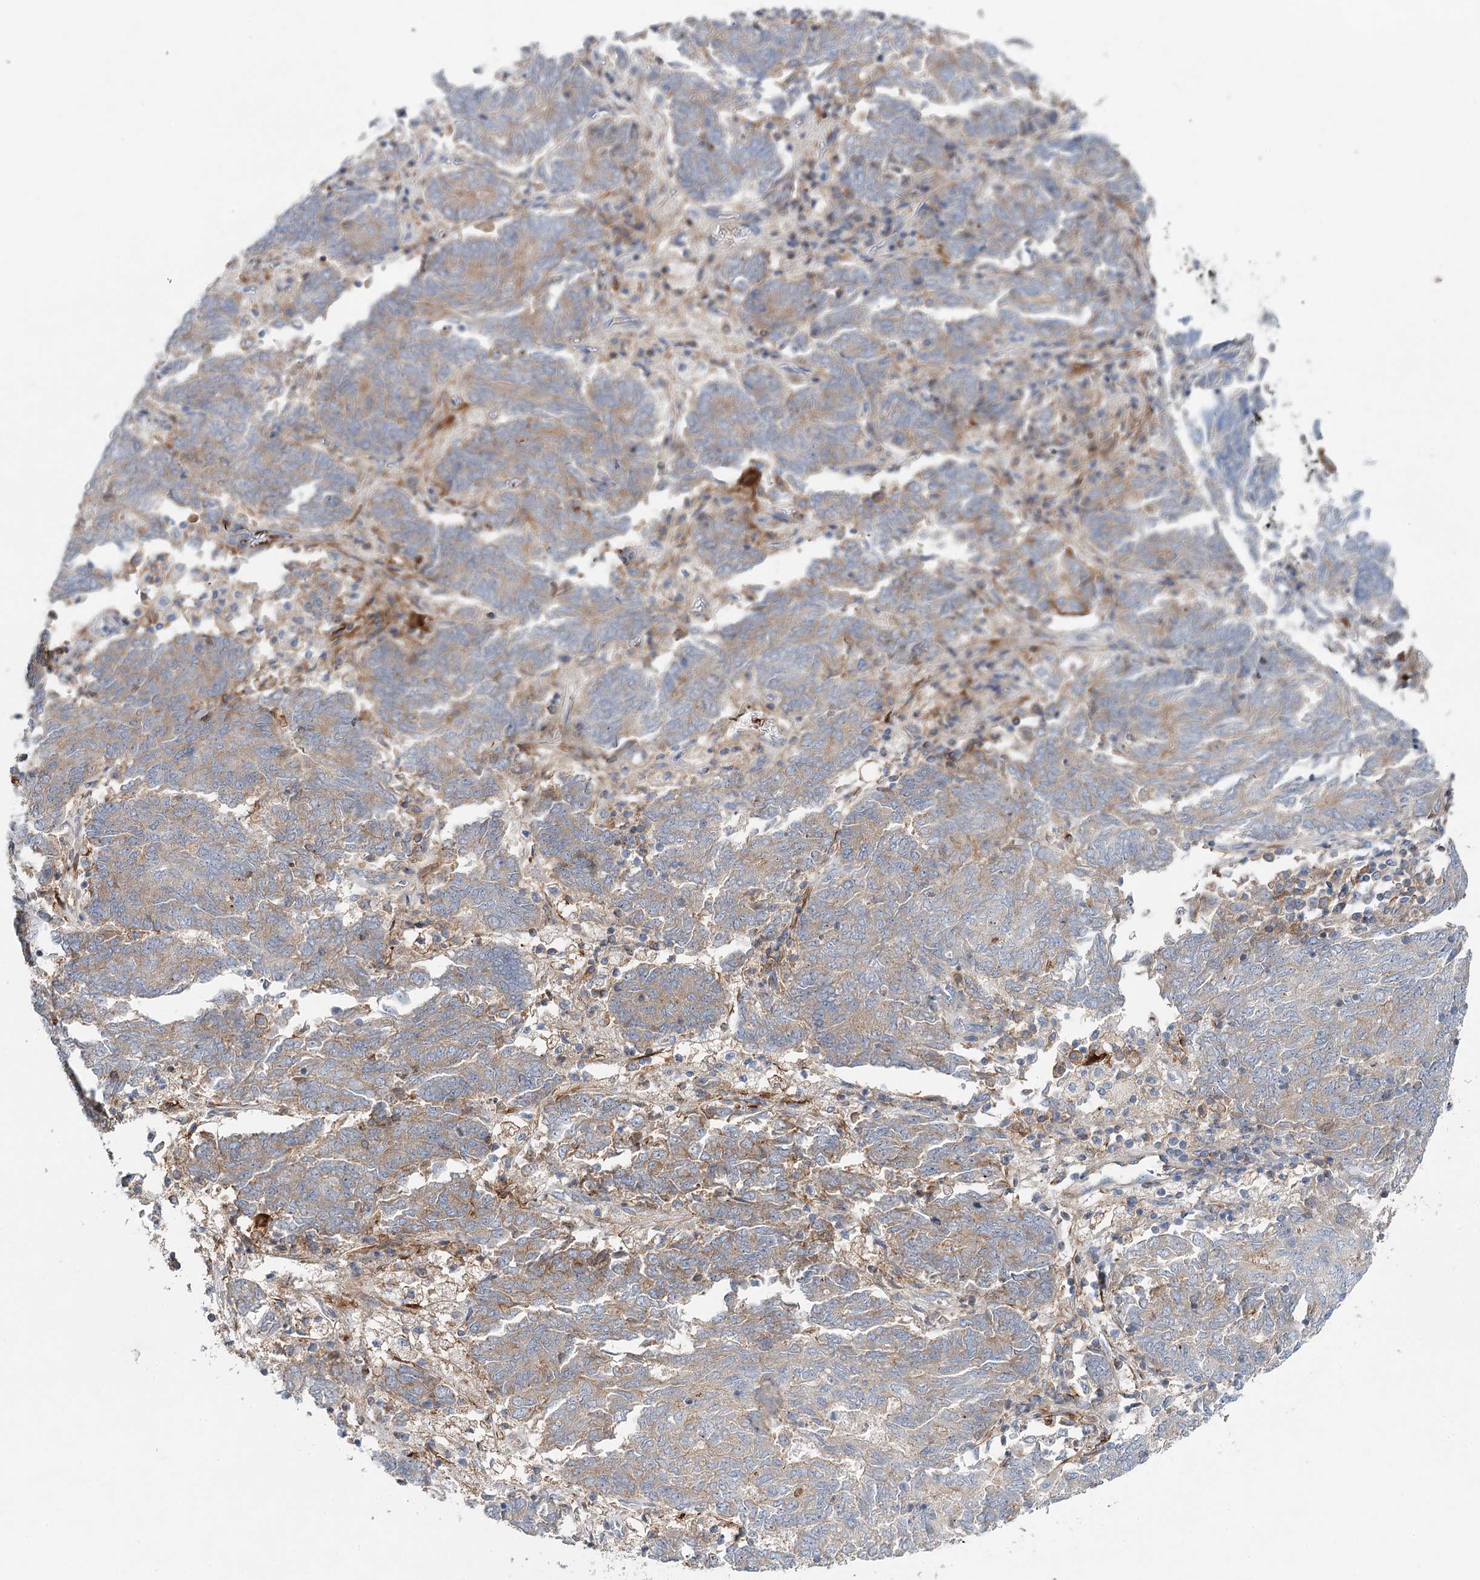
{"staining": {"intensity": "weak", "quantity": "25%-75%", "location": "cytoplasmic/membranous"}, "tissue": "endometrial cancer", "cell_type": "Tumor cells", "image_type": "cancer", "snomed": [{"axis": "morphology", "description": "Adenocarcinoma, NOS"}, {"axis": "topography", "description": "Endometrium"}], "caption": "This is a histology image of immunohistochemistry staining of endometrial cancer, which shows weak positivity in the cytoplasmic/membranous of tumor cells.", "gene": "ALKBH8", "patient": {"sex": "female", "age": 80}}